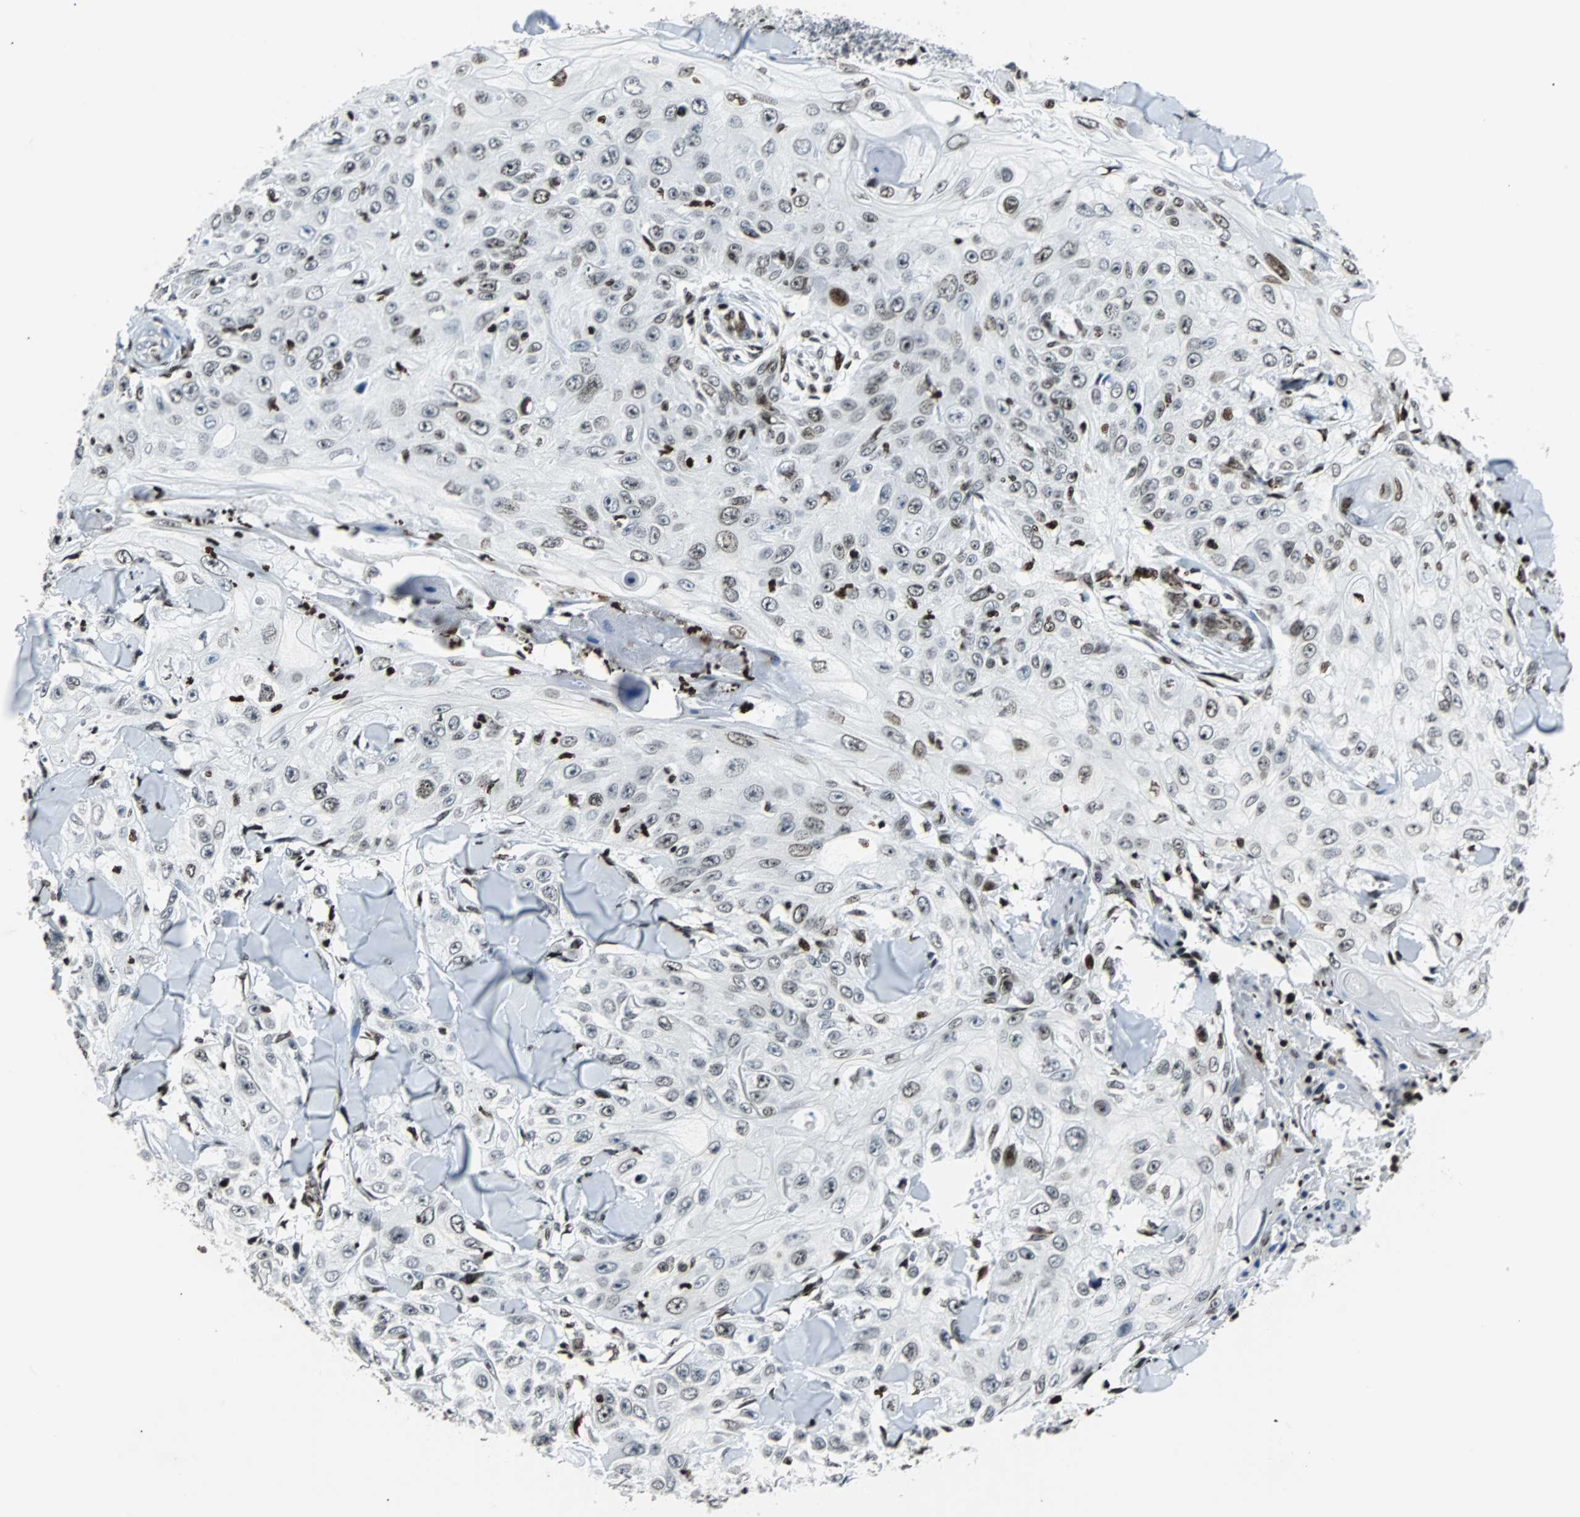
{"staining": {"intensity": "weak", "quantity": "25%-75%", "location": "nuclear"}, "tissue": "skin cancer", "cell_type": "Tumor cells", "image_type": "cancer", "snomed": [{"axis": "morphology", "description": "Squamous cell carcinoma, NOS"}, {"axis": "topography", "description": "Skin"}], "caption": "Protein staining reveals weak nuclear positivity in about 25%-75% of tumor cells in skin cancer.", "gene": "ZNF131", "patient": {"sex": "male", "age": 86}}